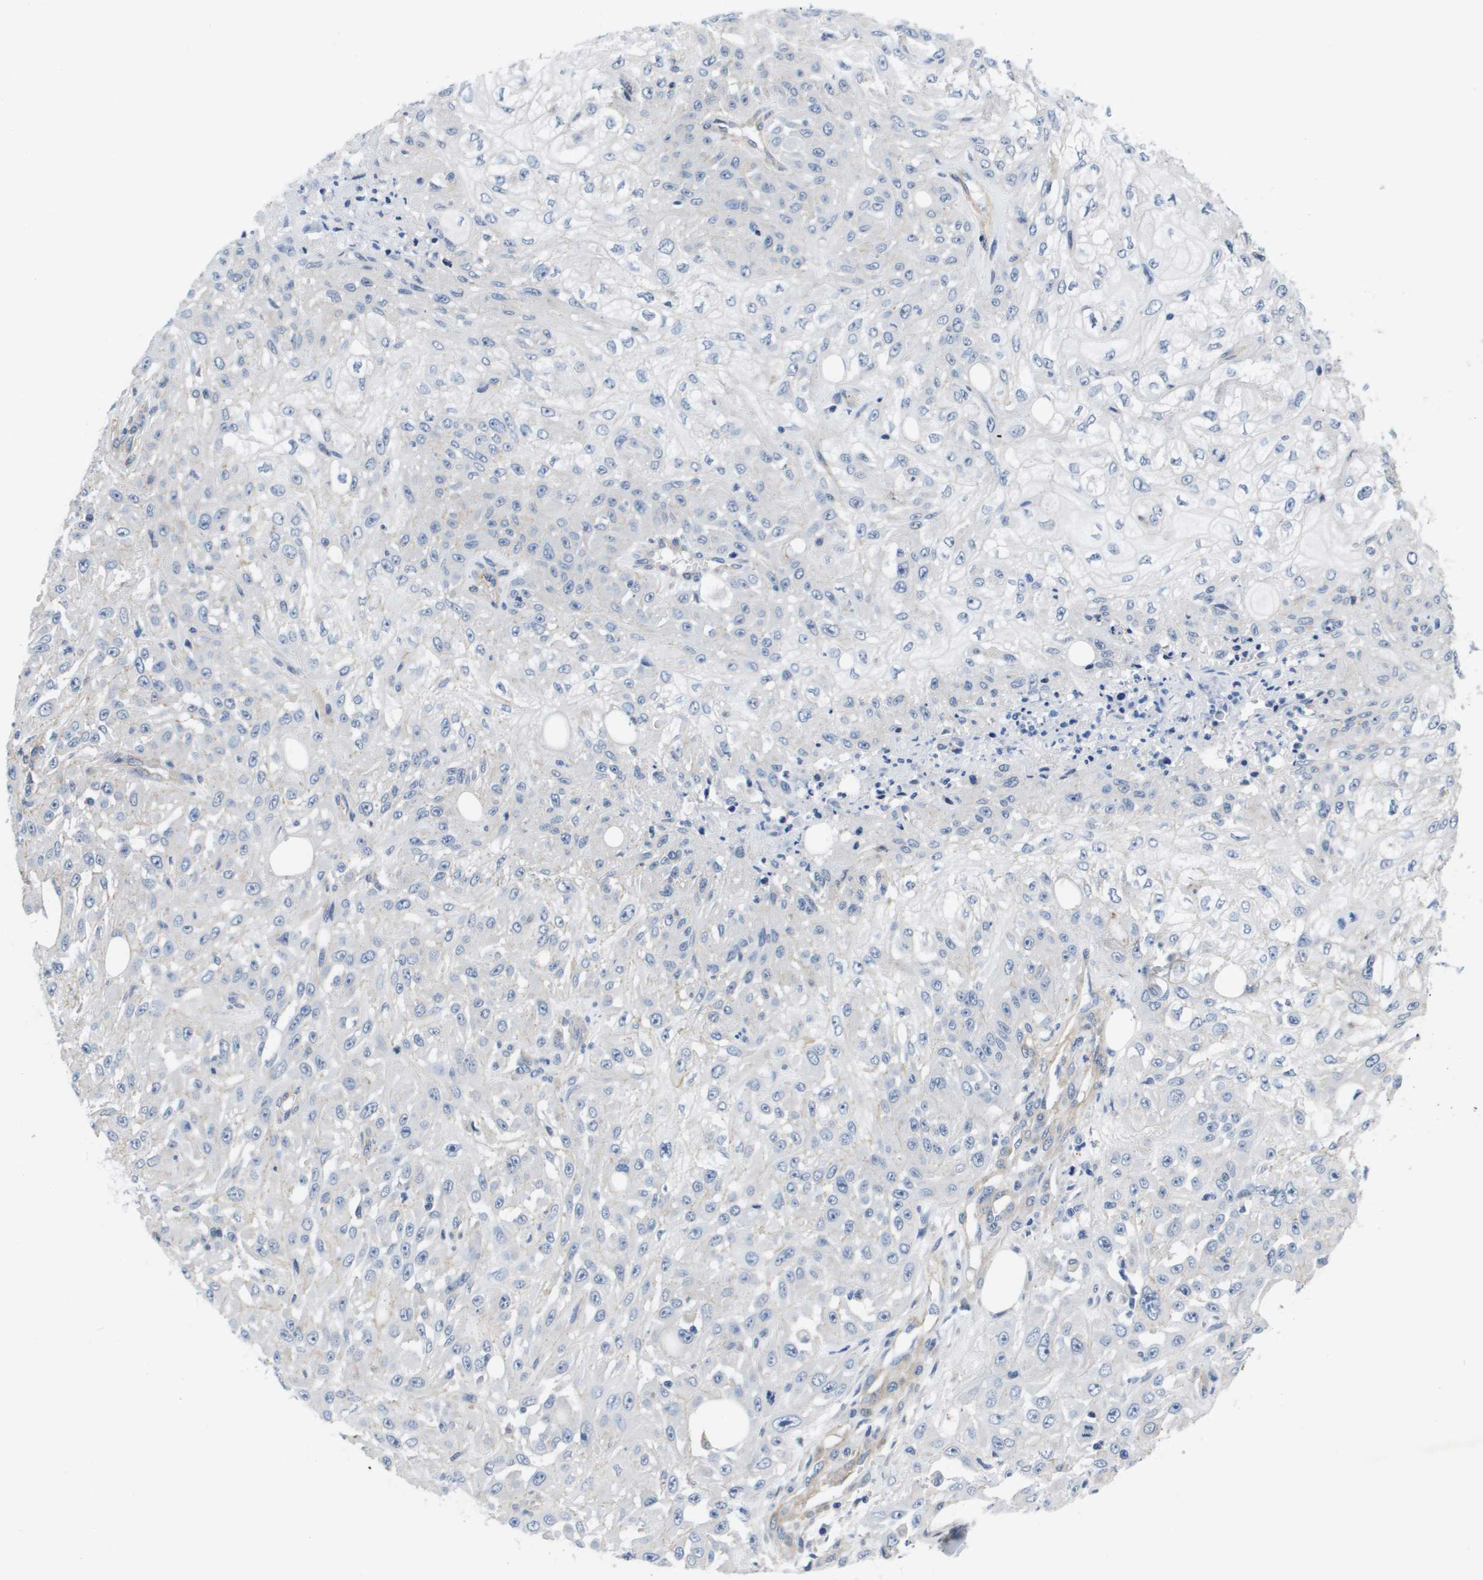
{"staining": {"intensity": "negative", "quantity": "none", "location": "none"}, "tissue": "skin cancer", "cell_type": "Tumor cells", "image_type": "cancer", "snomed": [{"axis": "morphology", "description": "Squamous cell carcinoma, NOS"}, {"axis": "morphology", "description": "Squamous cell carcinoma, metastatic, NOS"}, {"axis": "topography", "description": "Skin"}, {"axis": "topography", "description": "Lymph node"}], "caption": "This image is of skin cancer stained with immunohistochemistry (IHC) to label a protein in brown with the nuclei are counter-stained blue. There is no staining in tumor cells.", "gene": "LPP", "patient": {"sex": "male", "age": 75}}